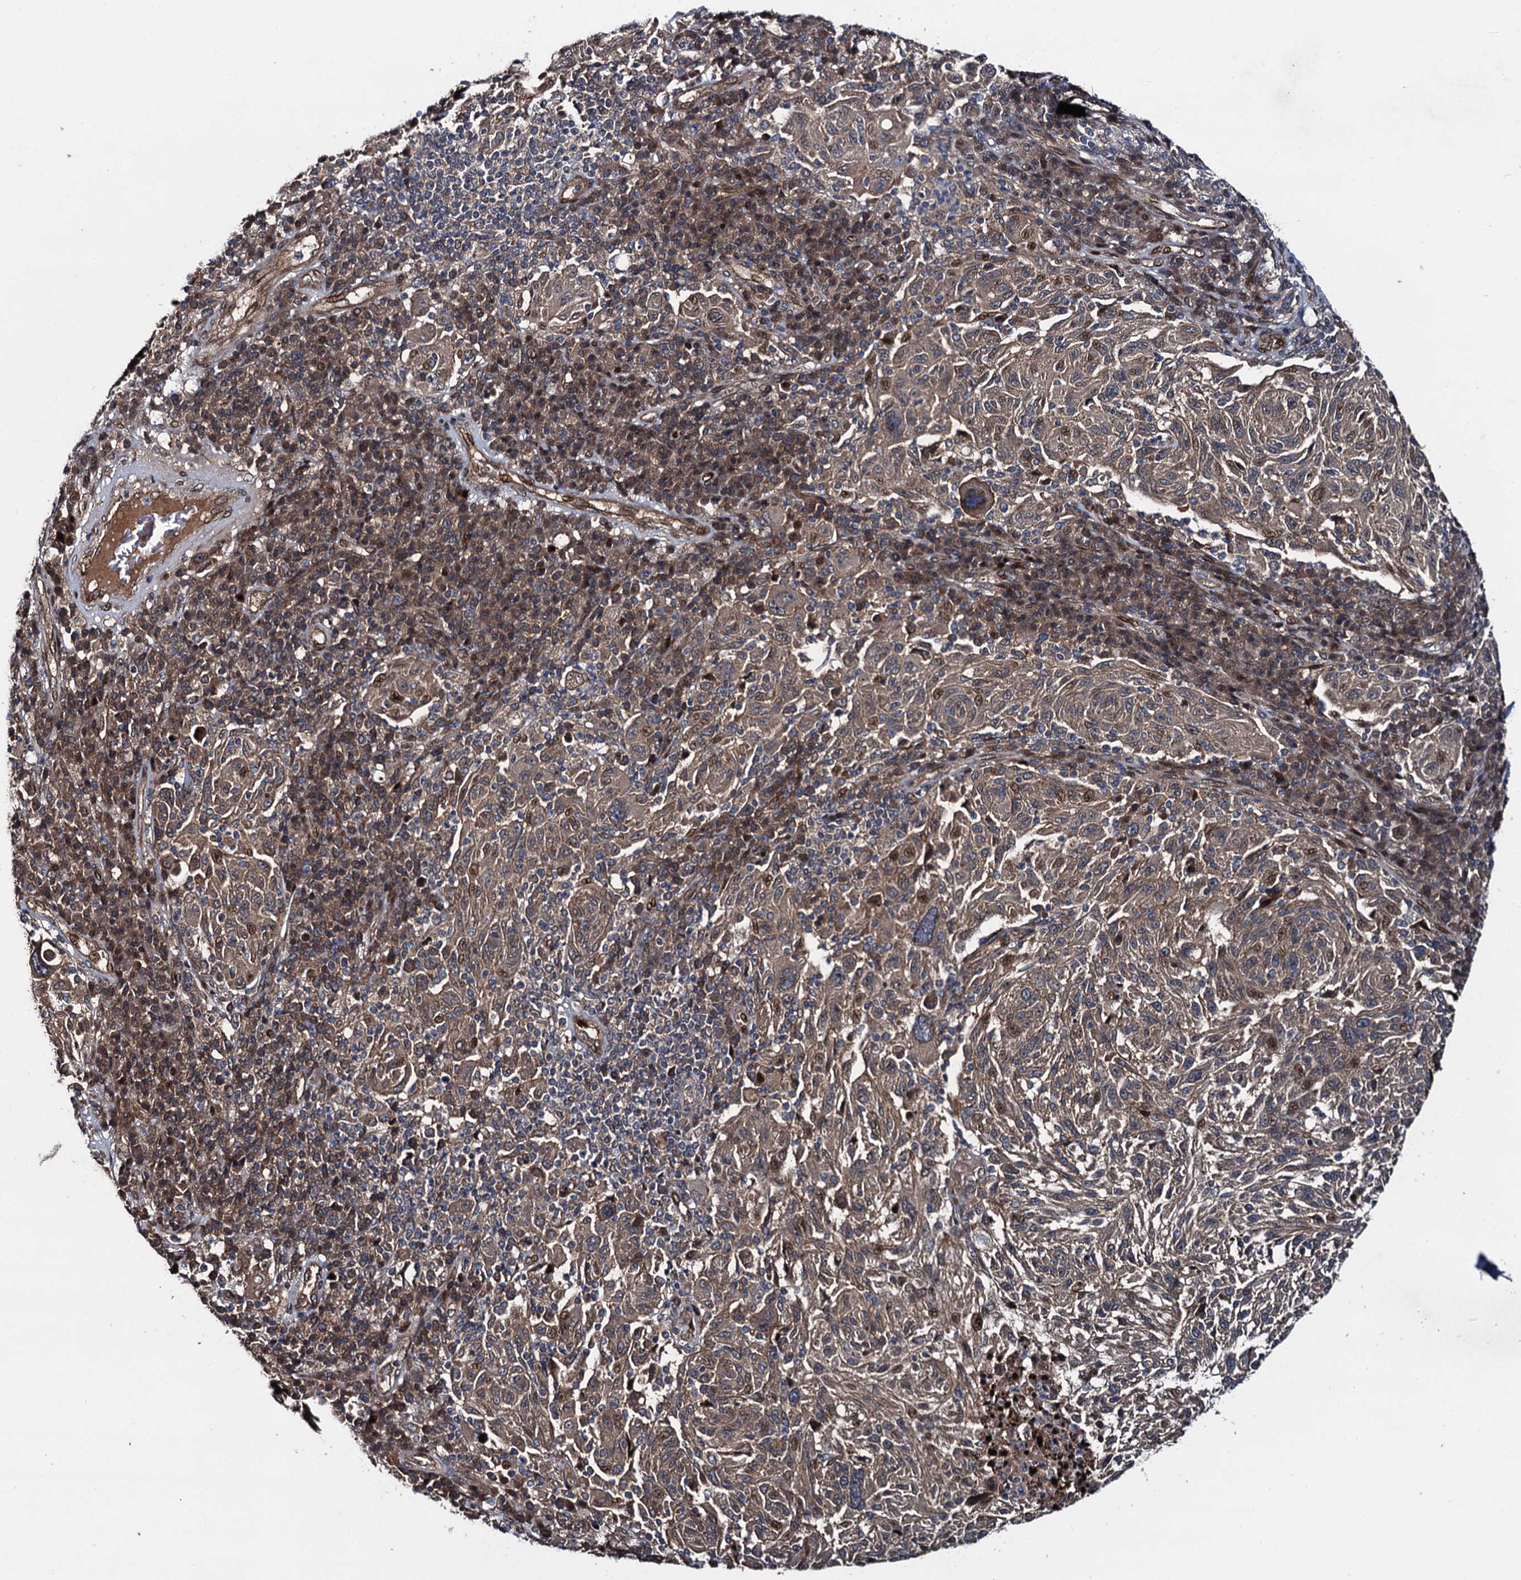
{"staining": {"intensity": "moderate", "quantity": ">75%", "location": "cytoplasmic/membranous,nuclear"}, "tissue": "melanoma", "cell_type": "Tumor cells", "image_type": "cancer", "snomed": [{"axis": "morphology", "description": "Malignant melanoma, NOS"}, {"axis": "topography", "description": "Skin"}], "caption": "Malignant melanoma was stained to show a protein in brown. There is medium levels of moderate cytoplasmic/membranous and nuclear expression in approximately >75% of tumor cells. The protein of interest is stained brown, and the nuclei are stained in blue (DAB IHC with brightfield microscopy, high magnification).", "gene": "RHOBTB1", "patient": {"sex": "male", "age": 53}}